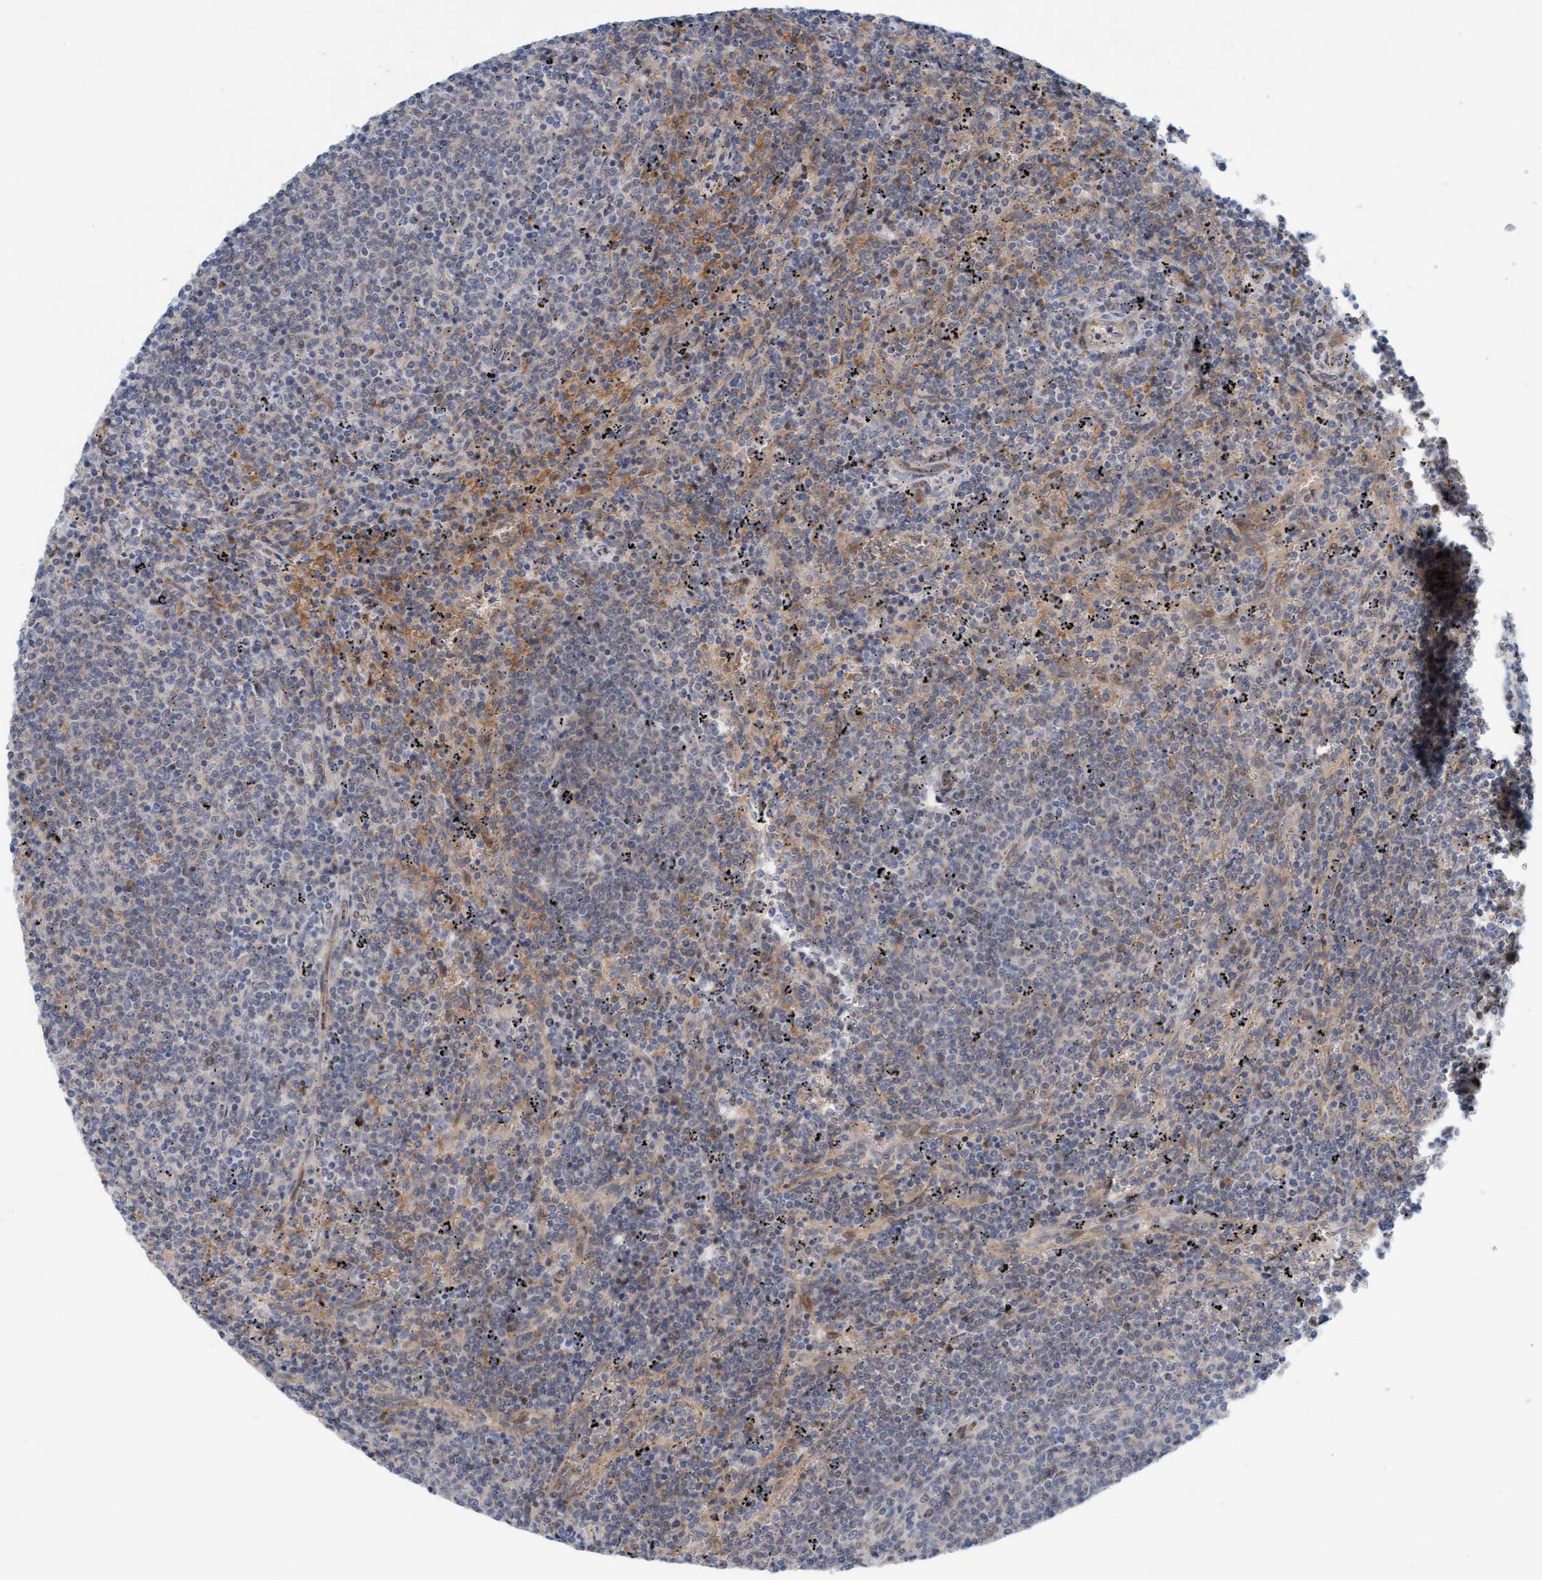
{"staining": {"intensity": "negative", "quantity": "none", "location": "none"}, "tissue": "lymphoma", "cell_type": "Tumor cells", "image_type": "cancer", "snomed": [{"axis": "morphology", "description": "Malignant lymphoma, non-Hodgkin's type, Low grade"}, {"axis": "topography", "description": "Spleen"}], "caption": "Lymphoma was stained to show a protein in brown. There is no significant staining in tumor cells.", "gene": "EIF4EBP1", "patient": {"sex": "female", "age": 50}}